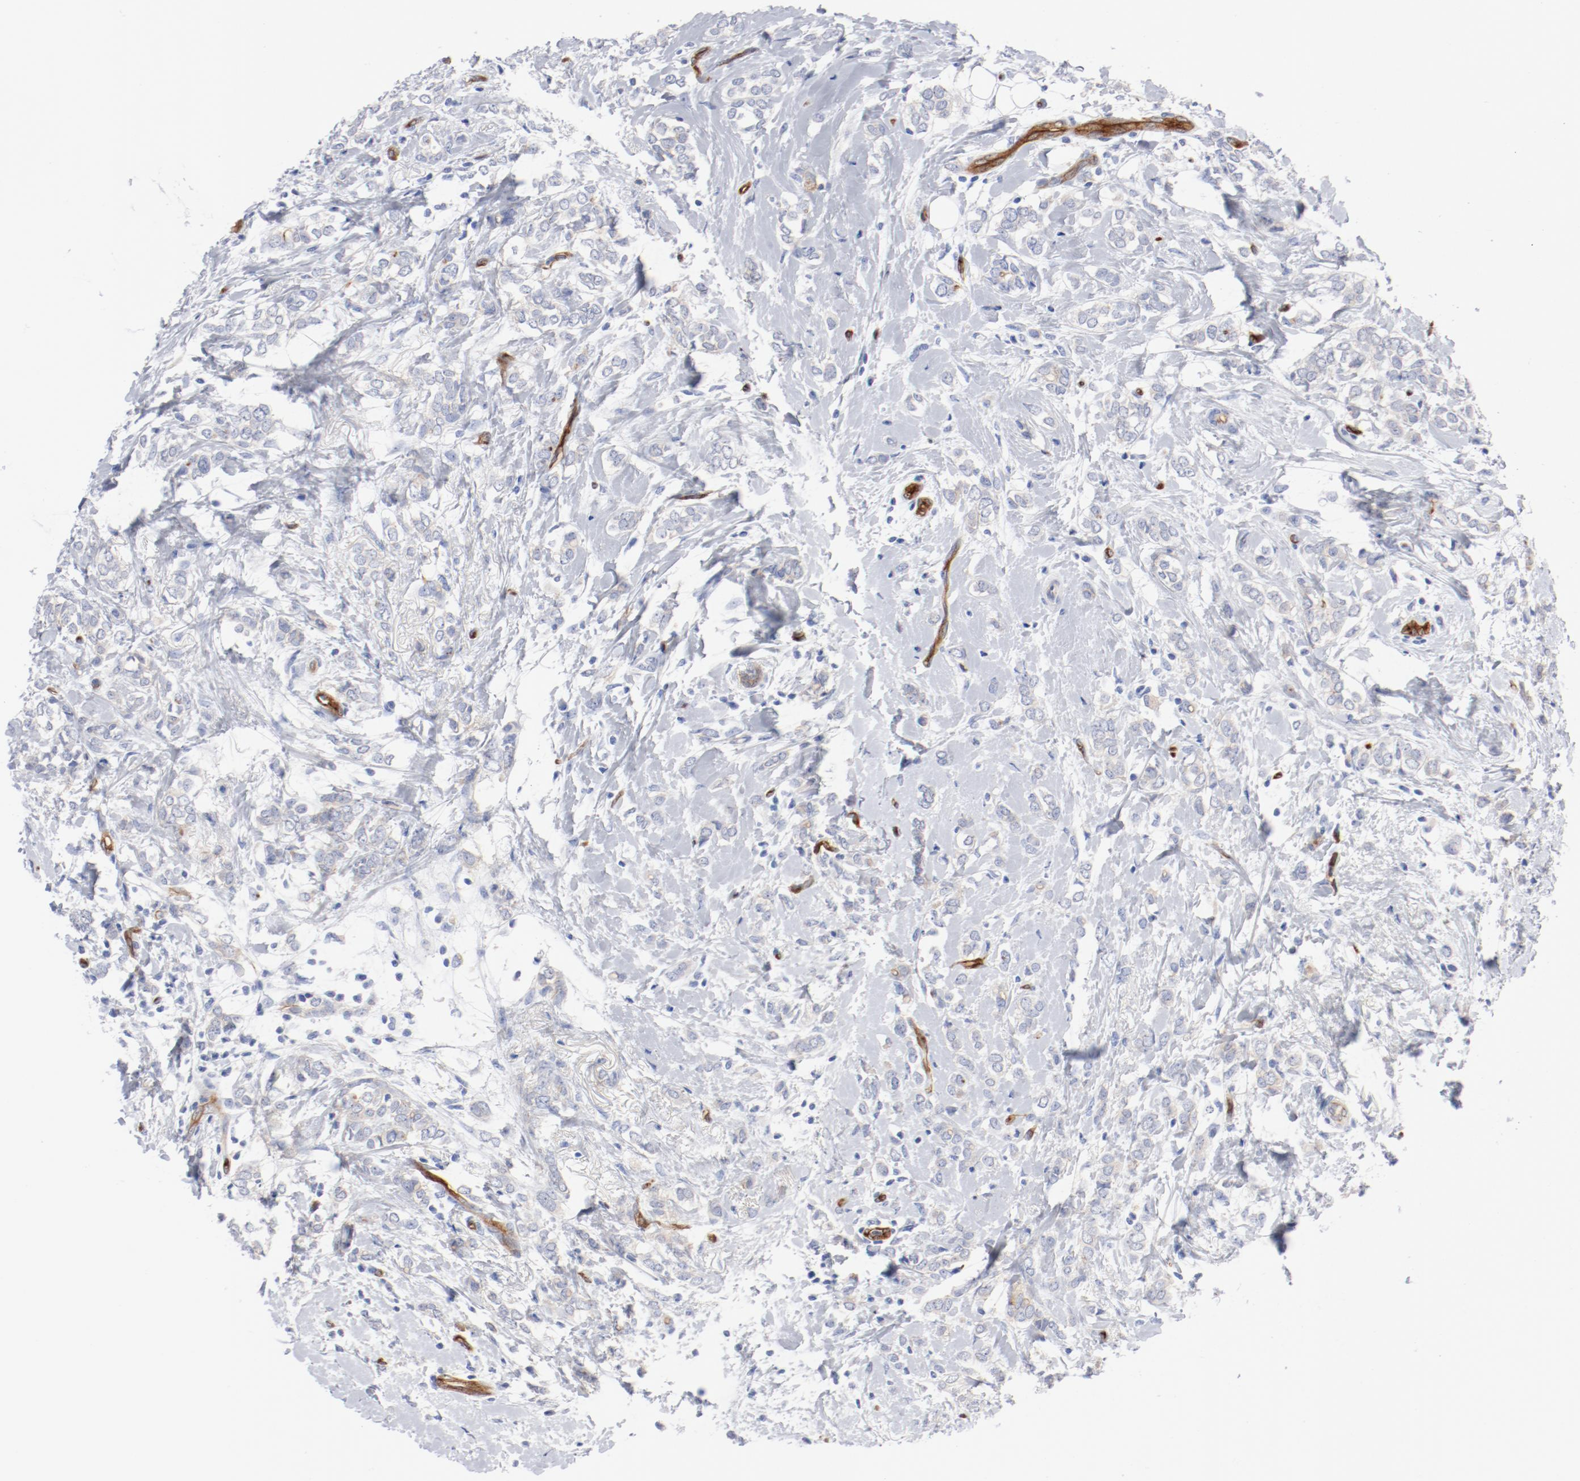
{"staining": {"intensity": "negative", "quantity": "none", "location": "none"}, "tissue": "breast cancer", "cell_type": "Tumor cells", "image_type": "cancer", "snomed": [{"axis": "morphology", "description": "Normal tissue, NOS"}, {"axis": "morphology", "description": "Lobular carcinoma"}, {"axis": "topography", "description": "Breast"}], "caption": "Immunohistochemistry (IHC) histopathology image of human breast lobular carcinoma stained for a protein (brown), which exhibits no positivity in tumor cells.", "gene": "SHANK3", "patient": {"sex": "female", "age": 47}}